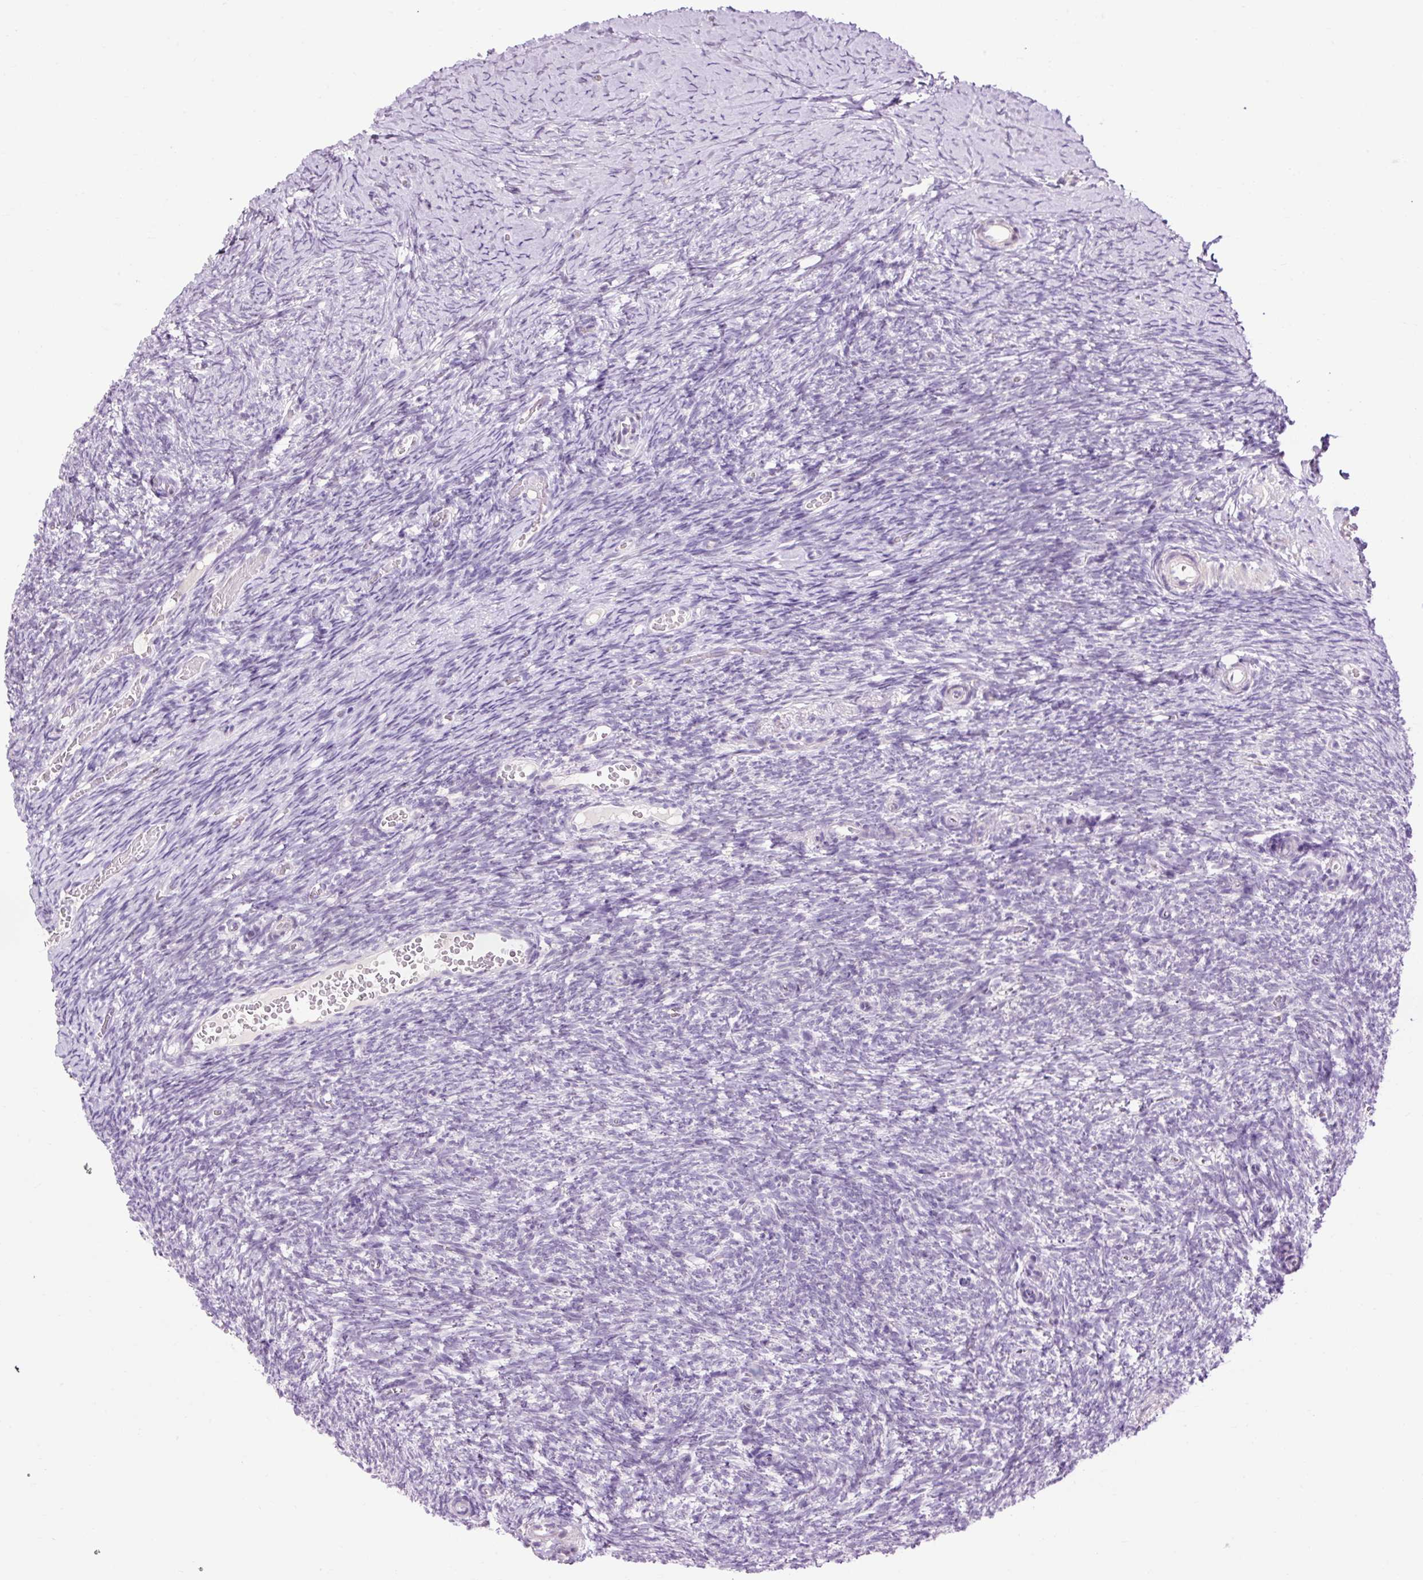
{"staining": {"intensity": "negative", "quantity": "none", "location": "none"}, "tissue": "ovary", "cell_type": "Follicle cells", "image_type": "normal", "snomed": [{"axis": "morphology", "description": "Normal tissue, NOS"}, {"axis": "topography", "description": "Ovary"}], "caption": "The image reveals no significant staining in follicle cells of ovary.", "gene": "LY86", "patient": {"sex": "female", "age": 39}}